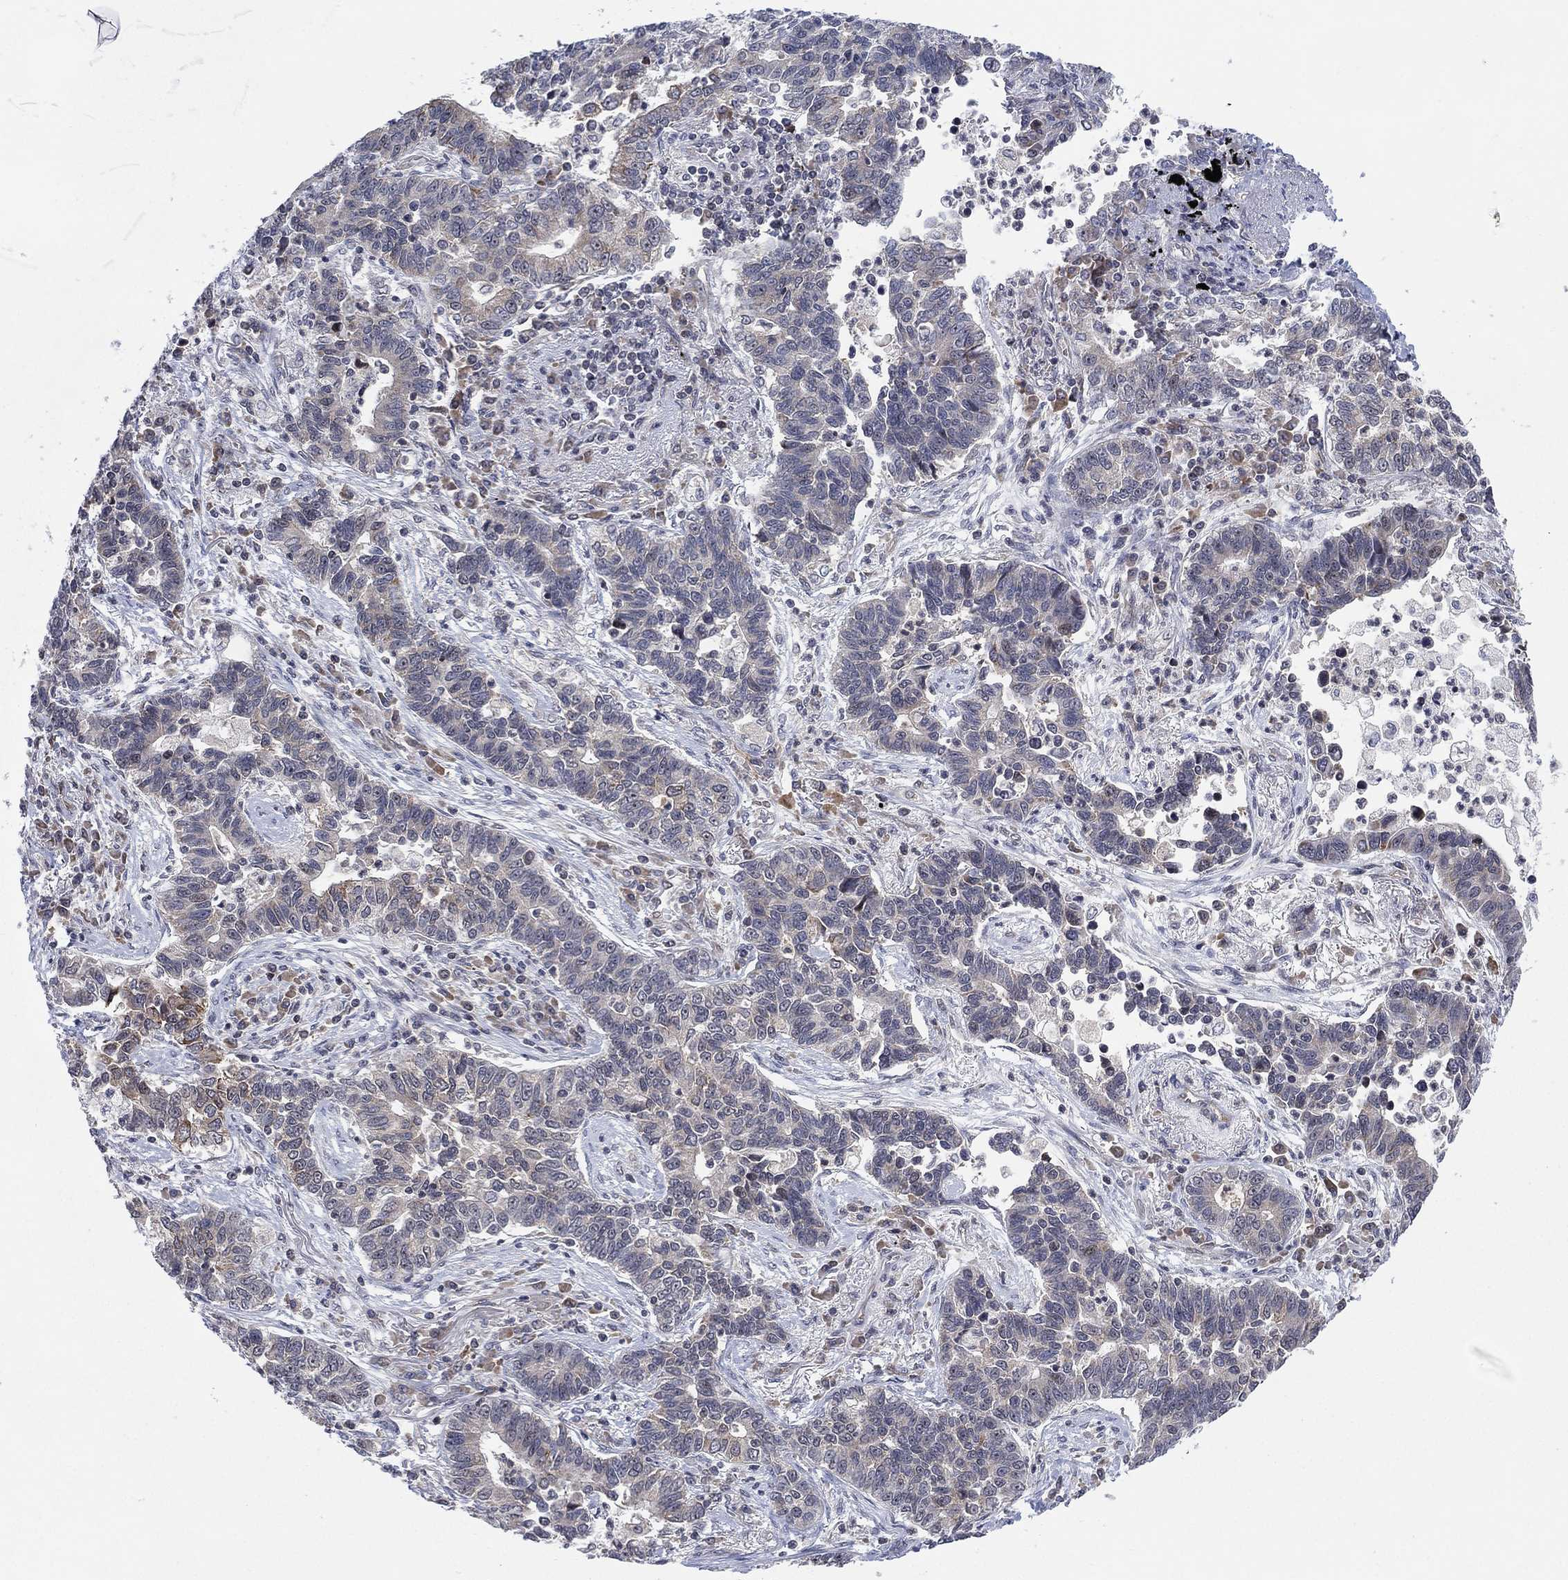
{"staining": {"intensity": "negative", "quantity": "none", "location": "none"}, "tissue": "lung cancer", "cell_type": "Tumor cells", "image_type": "cancer", "snomed": [{"axis": "morphology", "description": "Adenocarcinoma, NOS"}, {"axis": "topography", "description": "Lung"}], "caption": "A photomicrograph of human lung cancer (adenocarcinoma) is negative for staining in tumor cells.", "gene": "TMCO1", "patient": {"sex": "female", "age": 57}}